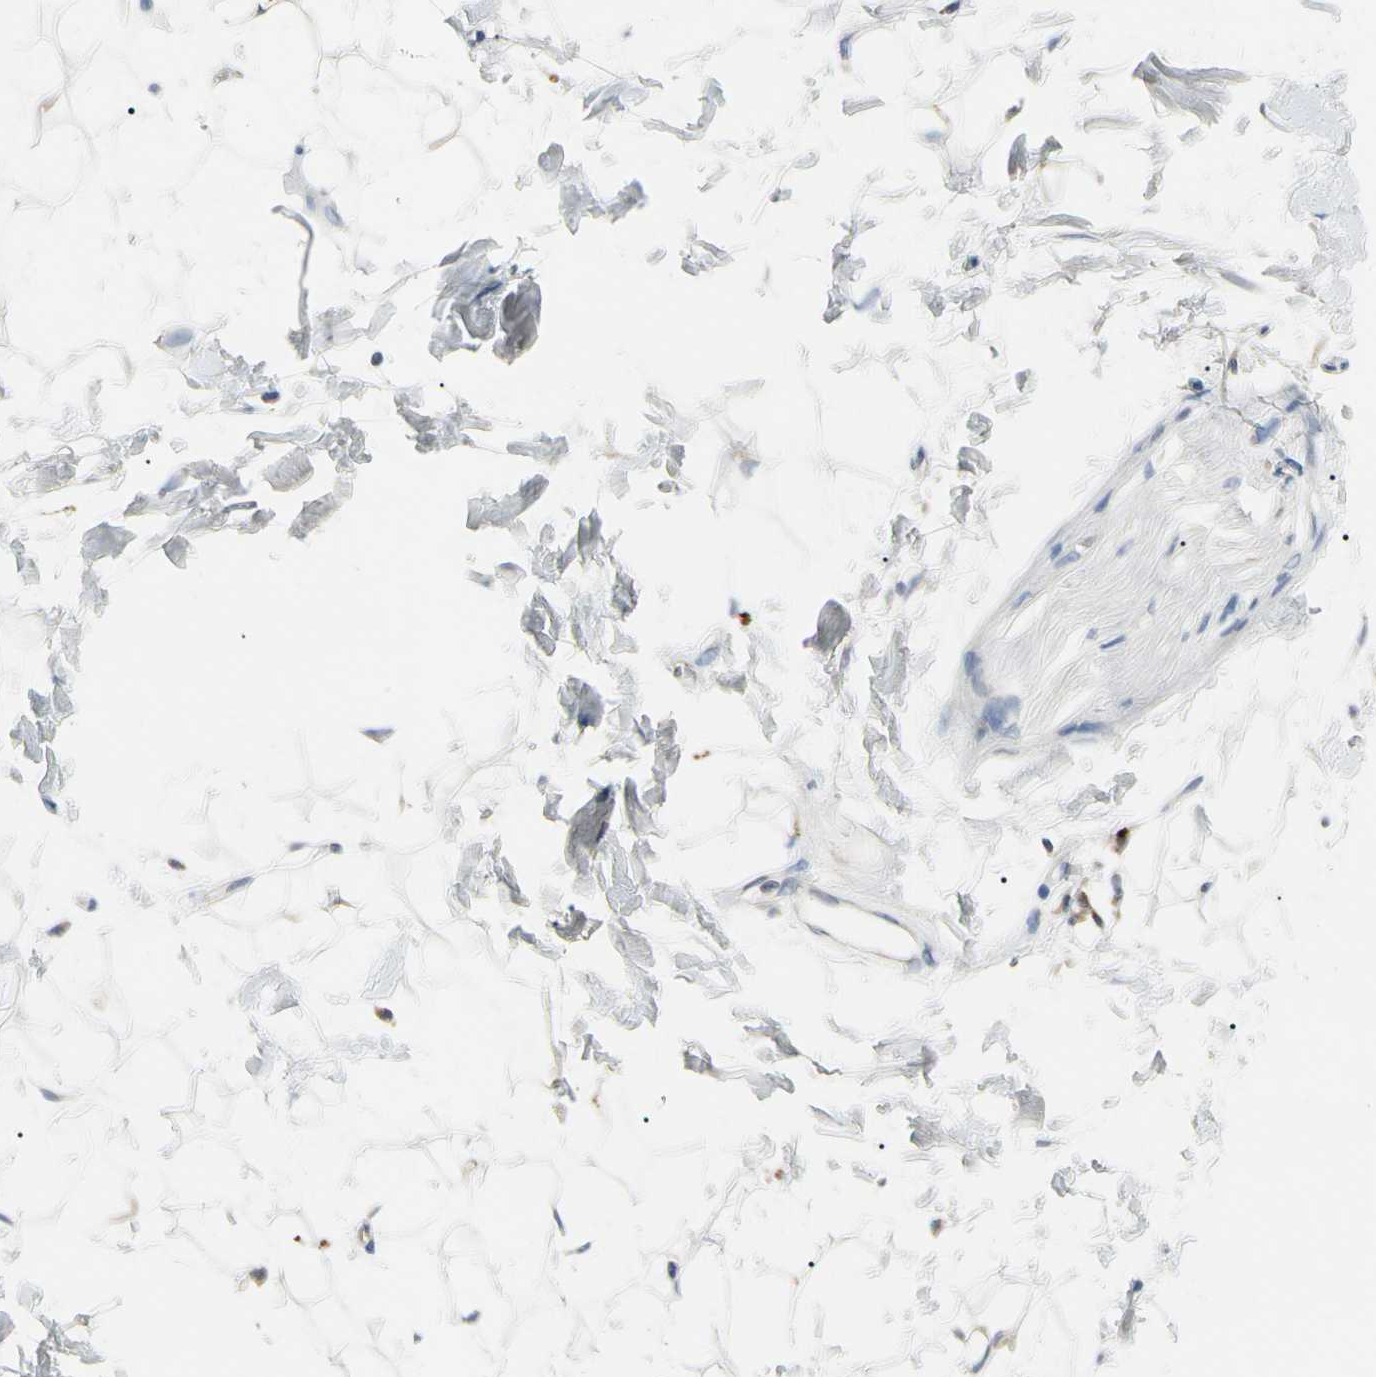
{"staining": {"intensity": "negative", "quantity": "none", "location": "none"}, "tissue": "adipose tissue", "cell_type": "Adipocytes", "image_type": "normal", "snomed": [{"axis": "morphology", "description": "Normal tissue, NOS"}, {"axis": "topography", "description": "Soft tissue"}], "caption": "IHC micrograph of normal adipose tissue: adipose tissue stained with DAB (3,3'-diaminobenzidine) exhibits no significant protein staining in adipocytes. (DAB immunohistochemistry visualized using brightfield microscopy, high magnification).", "gene": "RETSAT", "patient": {"sex": "male", "age": 72}}